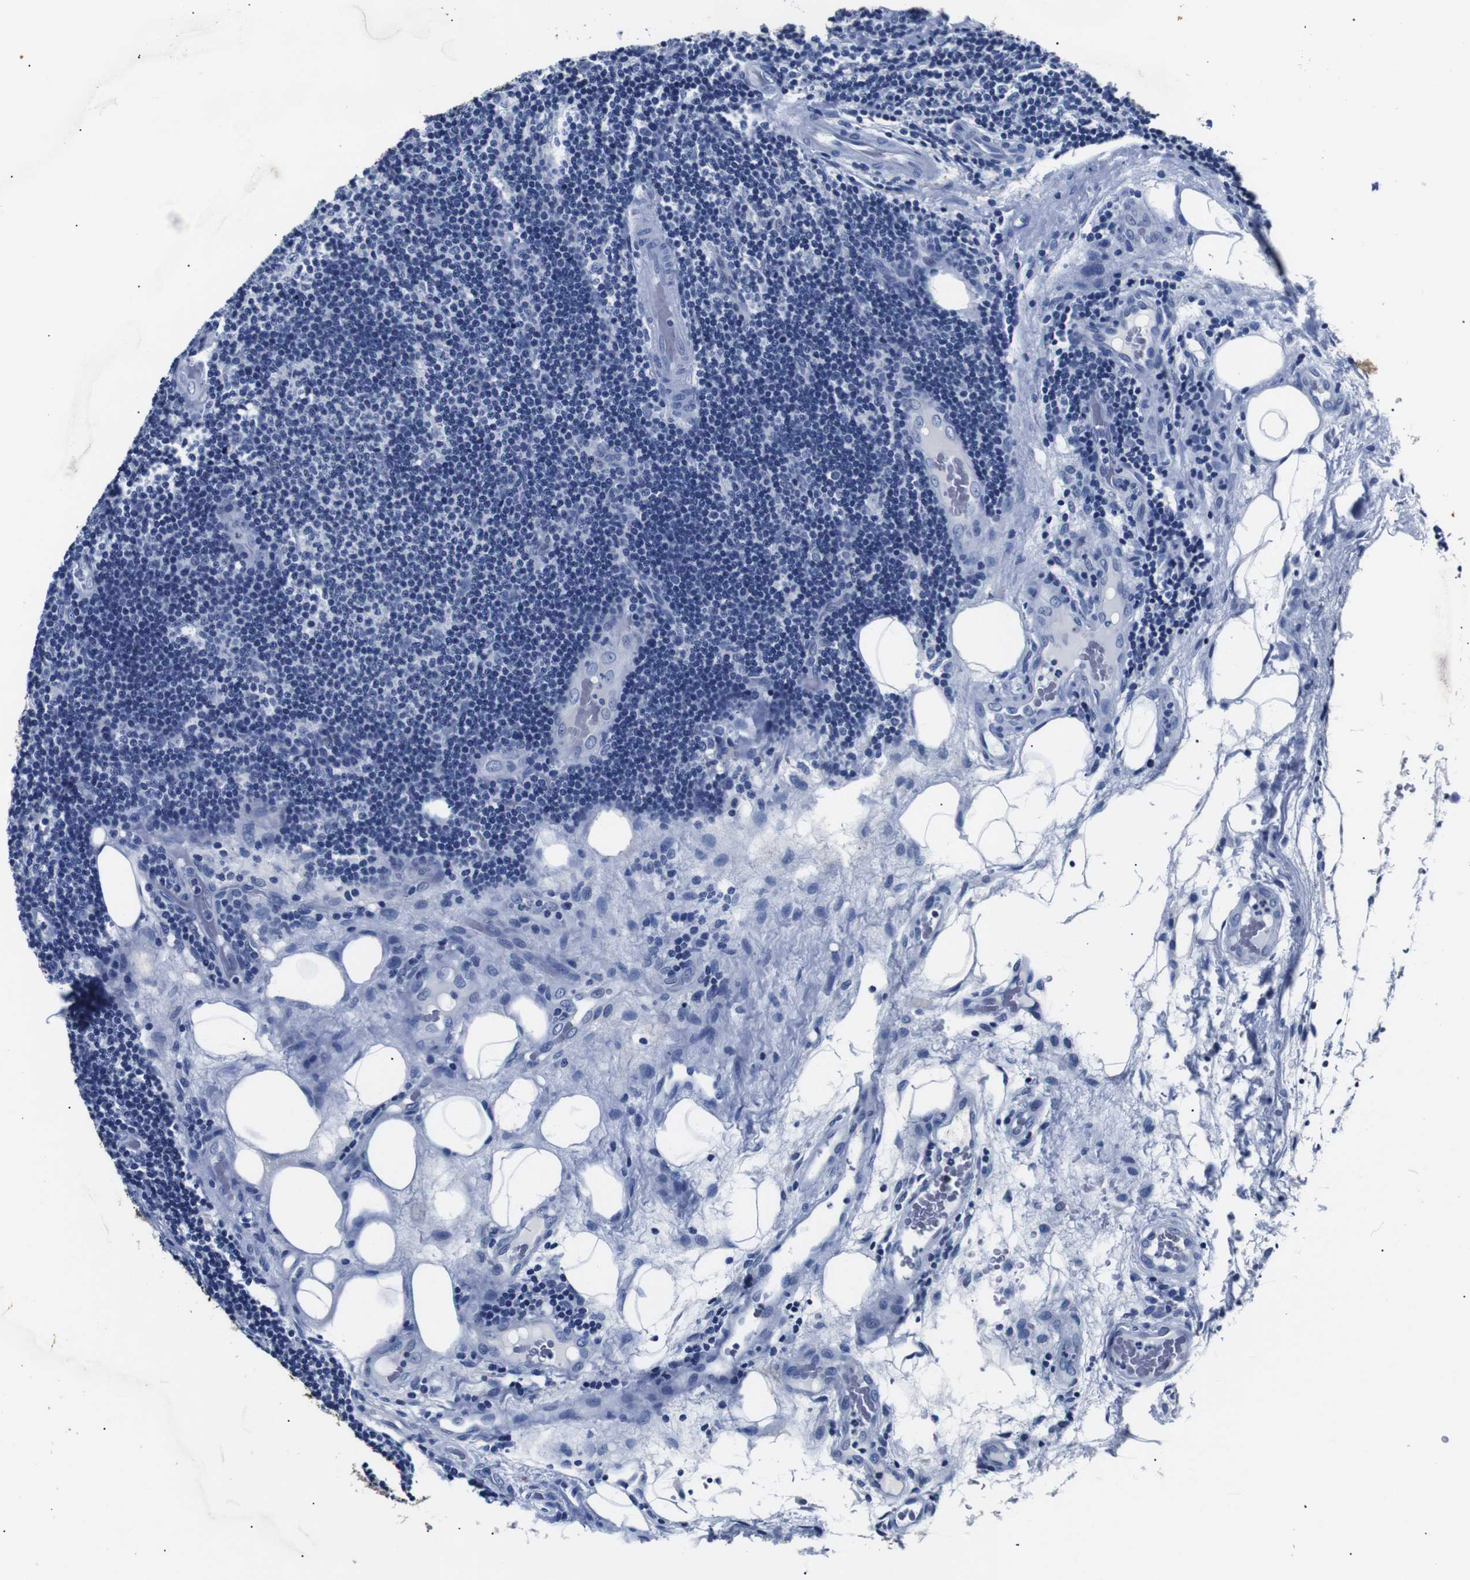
{"staining": {"intensity": "negative", "quantity": "none", "location": "none"}, "tissue": "lymphoma", "cell_type": "Tumor cells", "image_type": "cancer", "snomed": [{"axis": "morphology", "description": "Malignant lymphoma, non-Hodgkin's type, Low grade"}, {"axis": "topography", "description": "Lymph node"}], "caption": "There is no significant expression in tumor cells of lymphoma. (DAB IHC with hematoxylin counter stain).", "gene": "GAP43", "patient": {"sex": "male", "age": 83}}